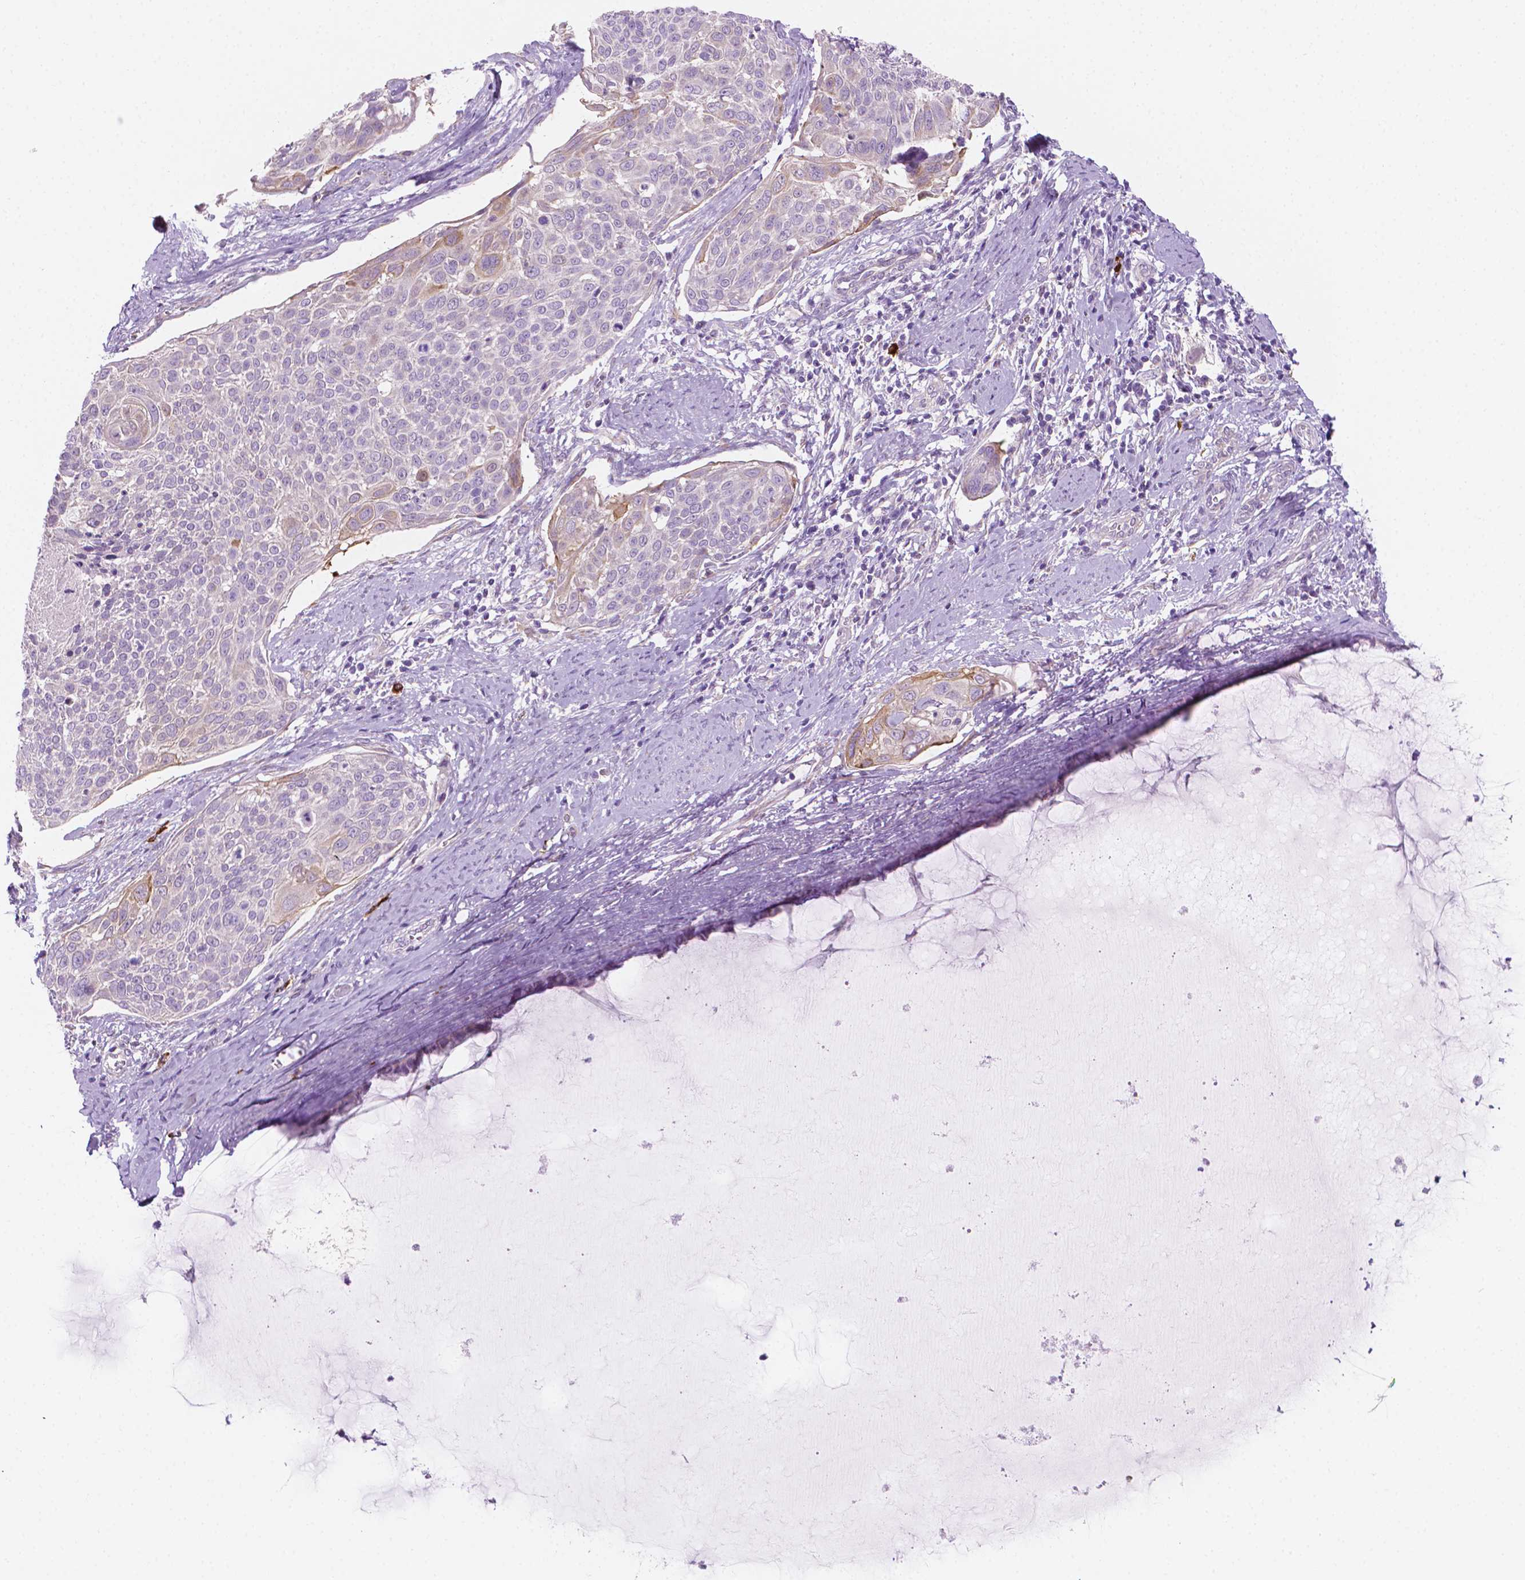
{"staining": {"intensity": "negative", "quantity": "none", "location": "none"}, "tissue": "cervical cancer", "cell_type": "Tumor cells", "image_type": "cancer", "snomed": [{"axis": "morphology", "description": "Squamous cell carcinoma, NOS"}, {"axis": "topography", "description": "Cervix"}], "caption": "A high-resolution image shows immunohistochemistry (IHC) staining of cervical cancer (squamous cell carcinoma), which exhibits no significant expression in tumor cells.", "gene": "EPPK1", "patient": {"sex": "female", "age": 39}}